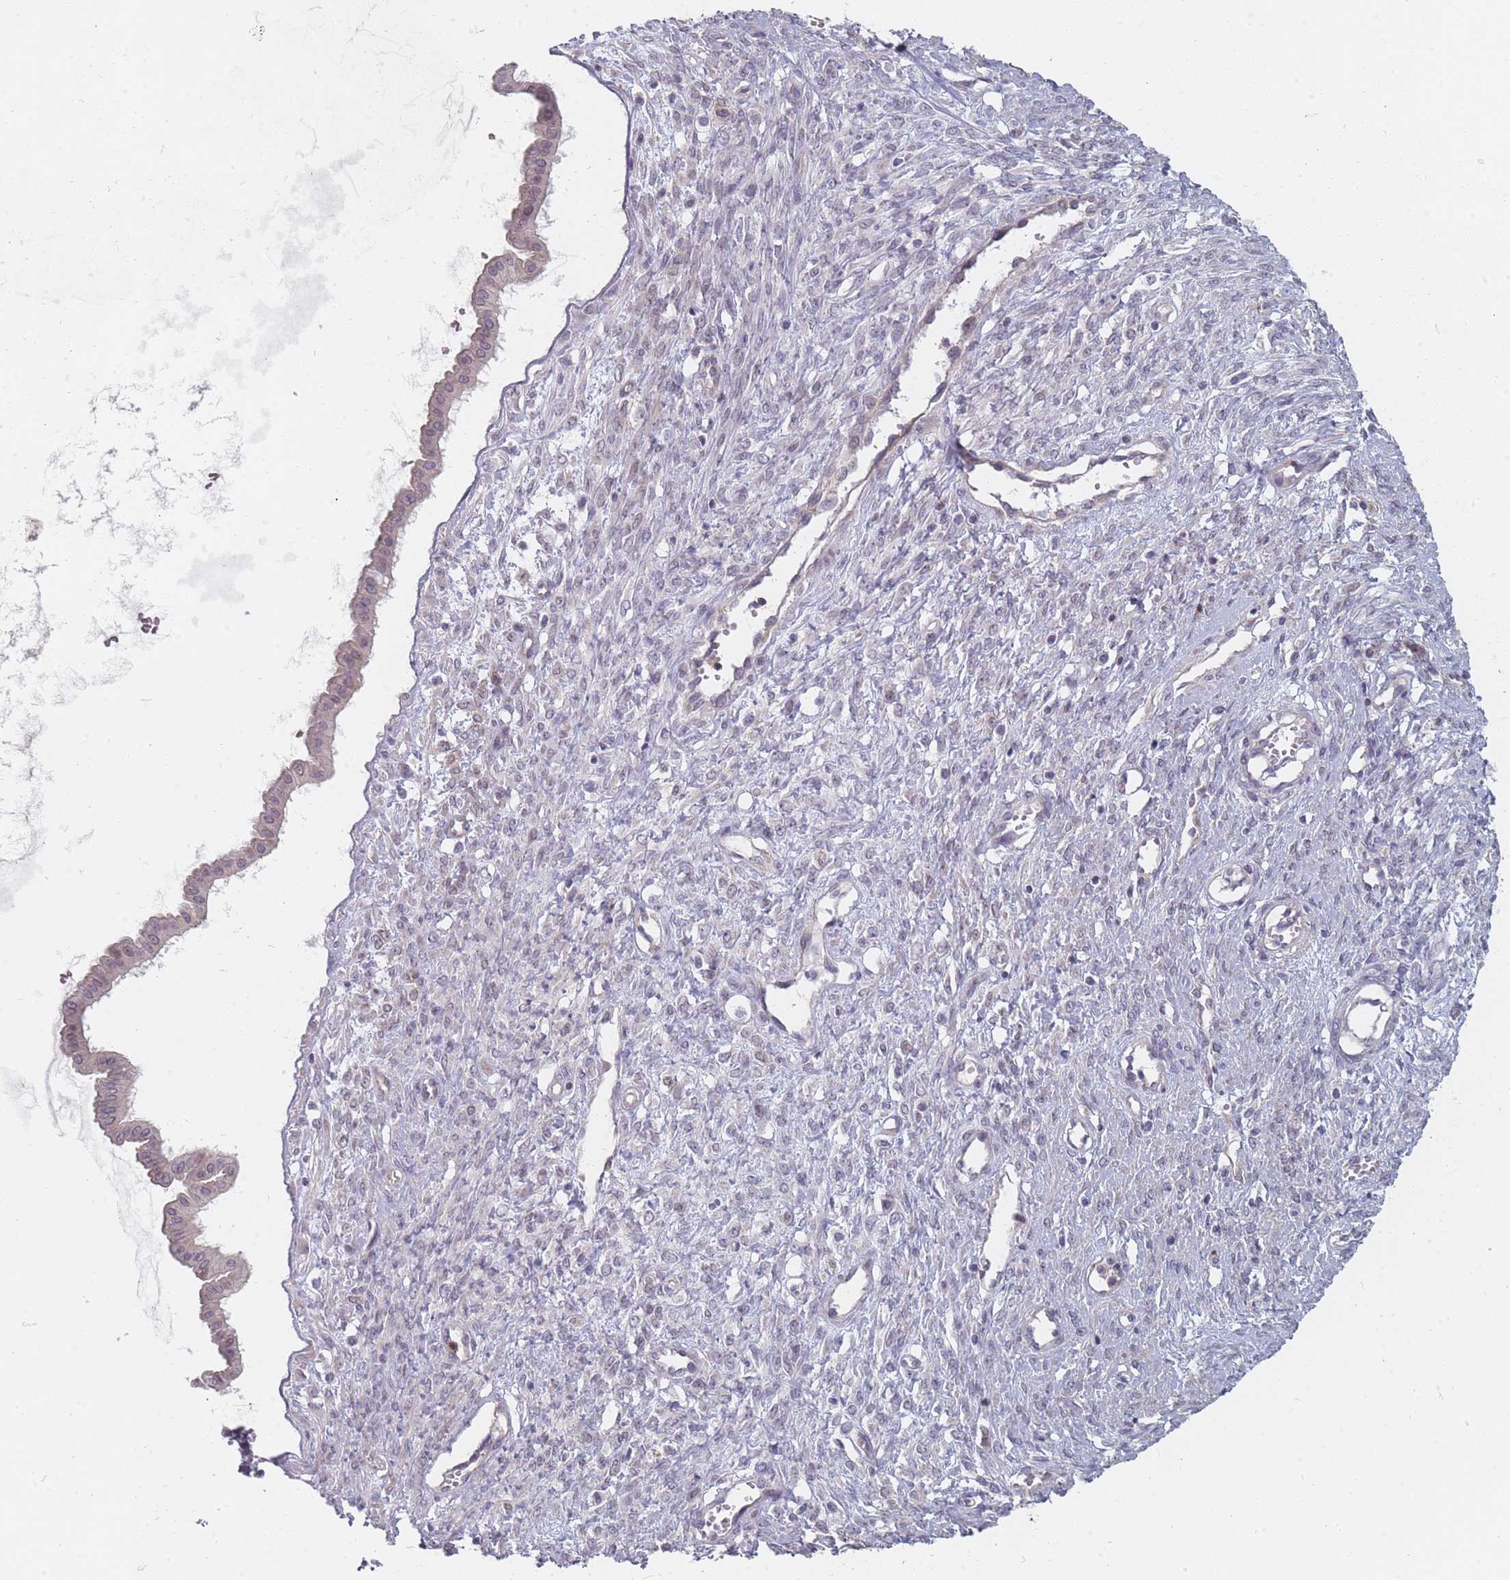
{"staining": {"intensity": "weak", "quantity": "25%-75%", "location": "nuclear"}, "tissue": "ovarian cancer", "cell_type": "Tumor cells", "image_type": "cancer", "snomed": [{"axis": "morphology", "description": "Cystadenocarcinoma, mucinous, NOS"}, {"axis": "topography", "description": "Ovary"}], "caption": "Protein expression analysis of mucinous cystadenocarcinoma (ovarian) exhibits weak nuclear positivity in about 25%-75% of tumor cells.", "gene": "PCDH12", "patient": {"sex": "female", "age": 73}}